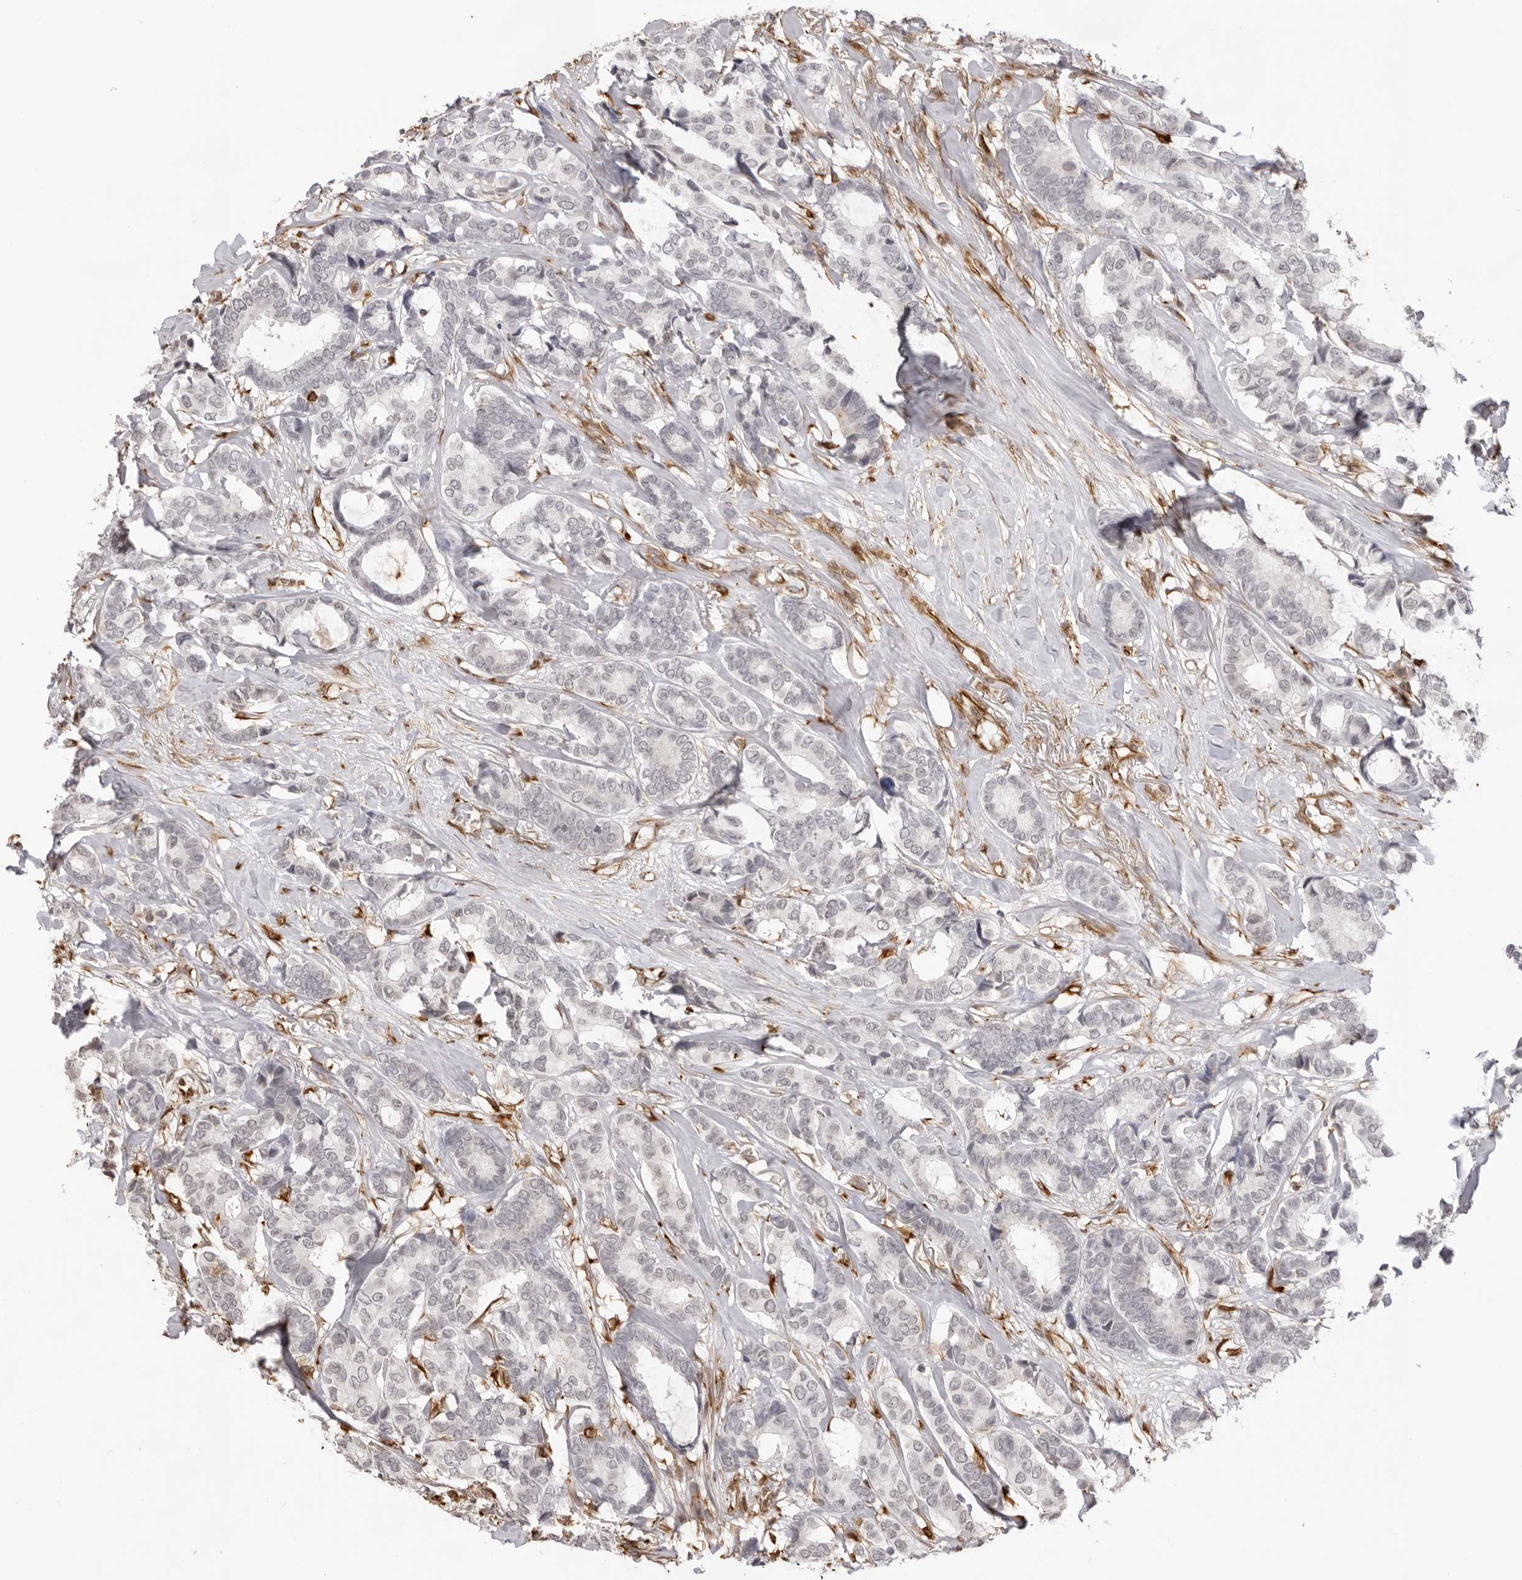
{"staining": {"intensity": "negative", "quantity": "none", "location": "none"}, "tissue": "breast cancer", "cell_type": "Tumor cells", "image_type": "cancer", "snomed": [{"axis": "morphology", "description": "Duct carcinoma"}, {"axis": "topography", "description": "Breast"}], "caption": "High magnification brightfield microscopy of breast cancer (infiltrating ductal carcinoma) stained with DAB (3,3'-diaminobenzidine) (brown) and counterstained with hematoxylin (blue): tumor cells show no significant expression.", "gene": "DYNLT5", "patient": {"sex": "female", "age": 87}}